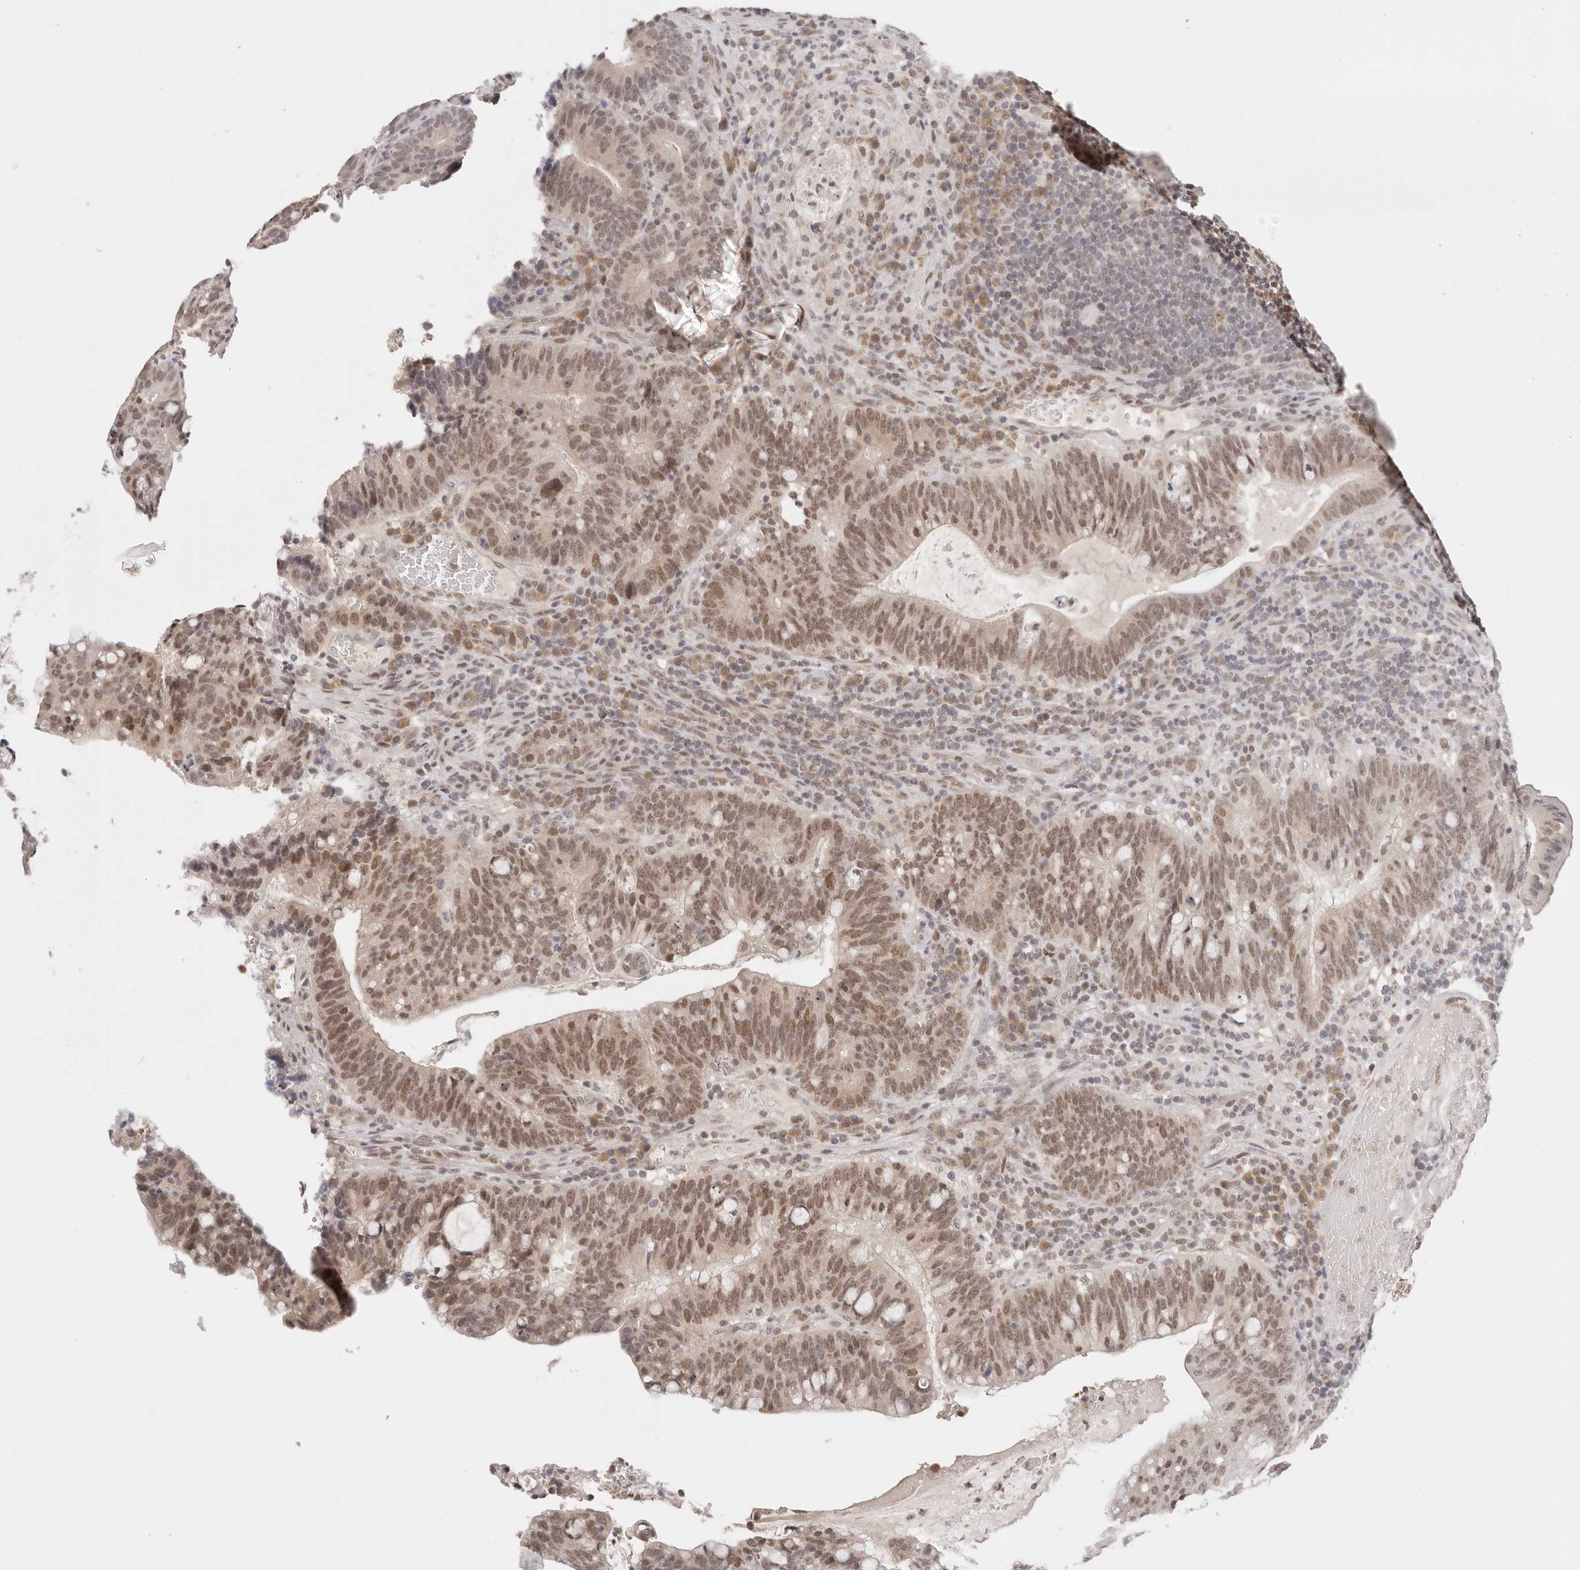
{"staining": {"intensity": "moderate", "quantity": ">75%", "location": "nuclear"}, "tissue": "colorectal cancer", "cell_type": "Tumor cells", "image_type": "cancer", "snomed": [{"axis": "morphology", "description": "Adenocarcinoma, NOS"}, {"axis": "topography", "description": "Colon"}], "caption": "Protein expression analysis of human colorectal cancer (adenocarcinoma) reveals moderate nuclear expression in about >75% of tumor cells.", "gene": "RFC3", "patient": {"sex": "female", "age": 66}}